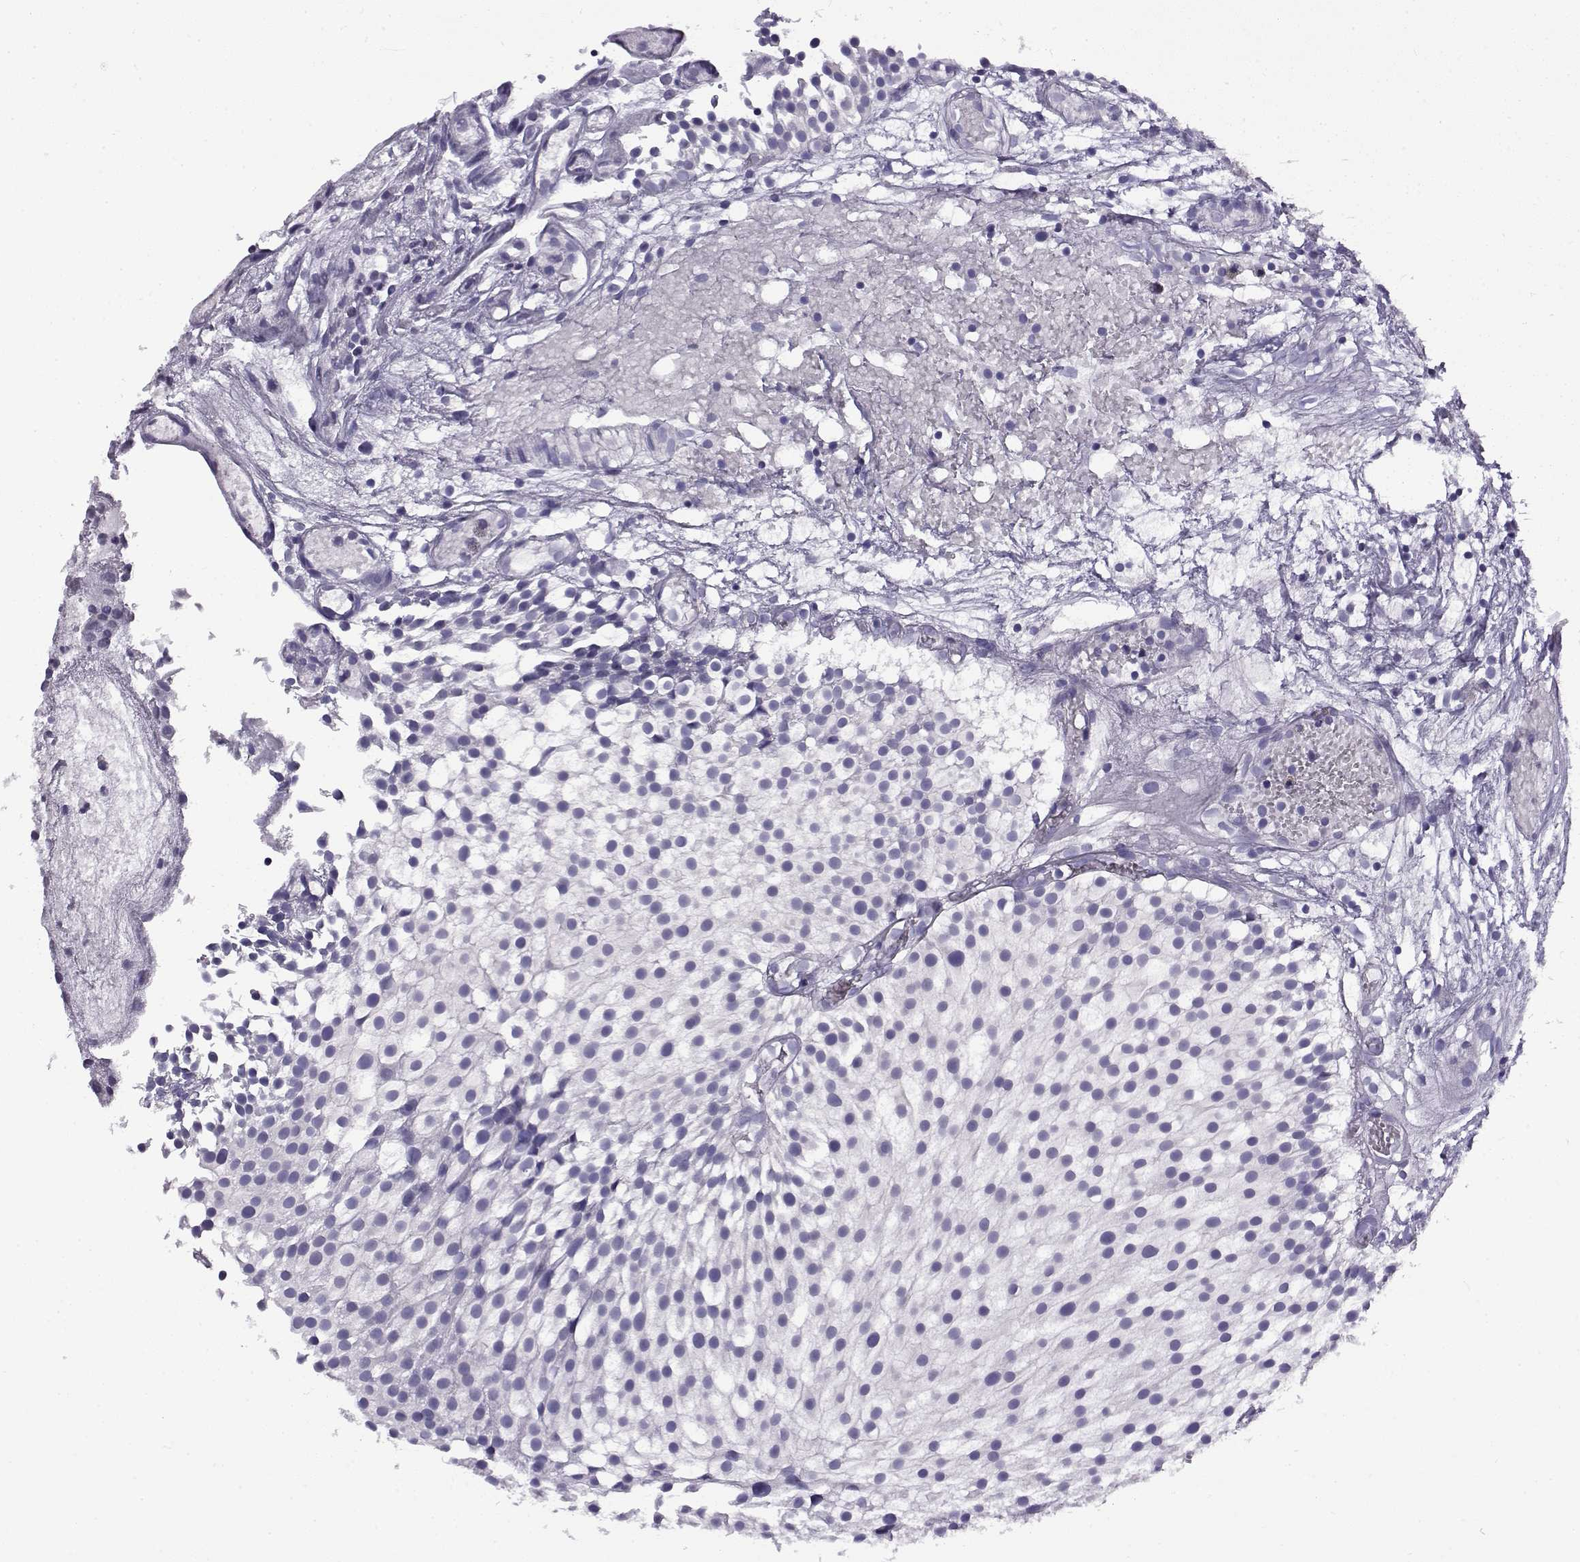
{"staining": {"intensity": "negative", "quantity": "none", "location": "none"}, "tissue": "urothelial cancer", "cell_type": "Tumor cells", "image_type": "cancer", "snomed": [{"axis": "morphology", "description": "Urothelial carcinoma, Low grade"}, {"axis": "topography", "description": "Urinary bladder"}], "caption": "High power microscopy micrograph of an IHC histopathology image of urothelial carcinoma (low-grade), revealing no significant positivity in tumor cells. The staining was performed using DAB to visualize the protein expression in brown, while the nuclei were stained in blue with hematoxylin (Magnification: 20x).", "gene": "FEZF1", "patient": {"sex": "male", "age": 79}}